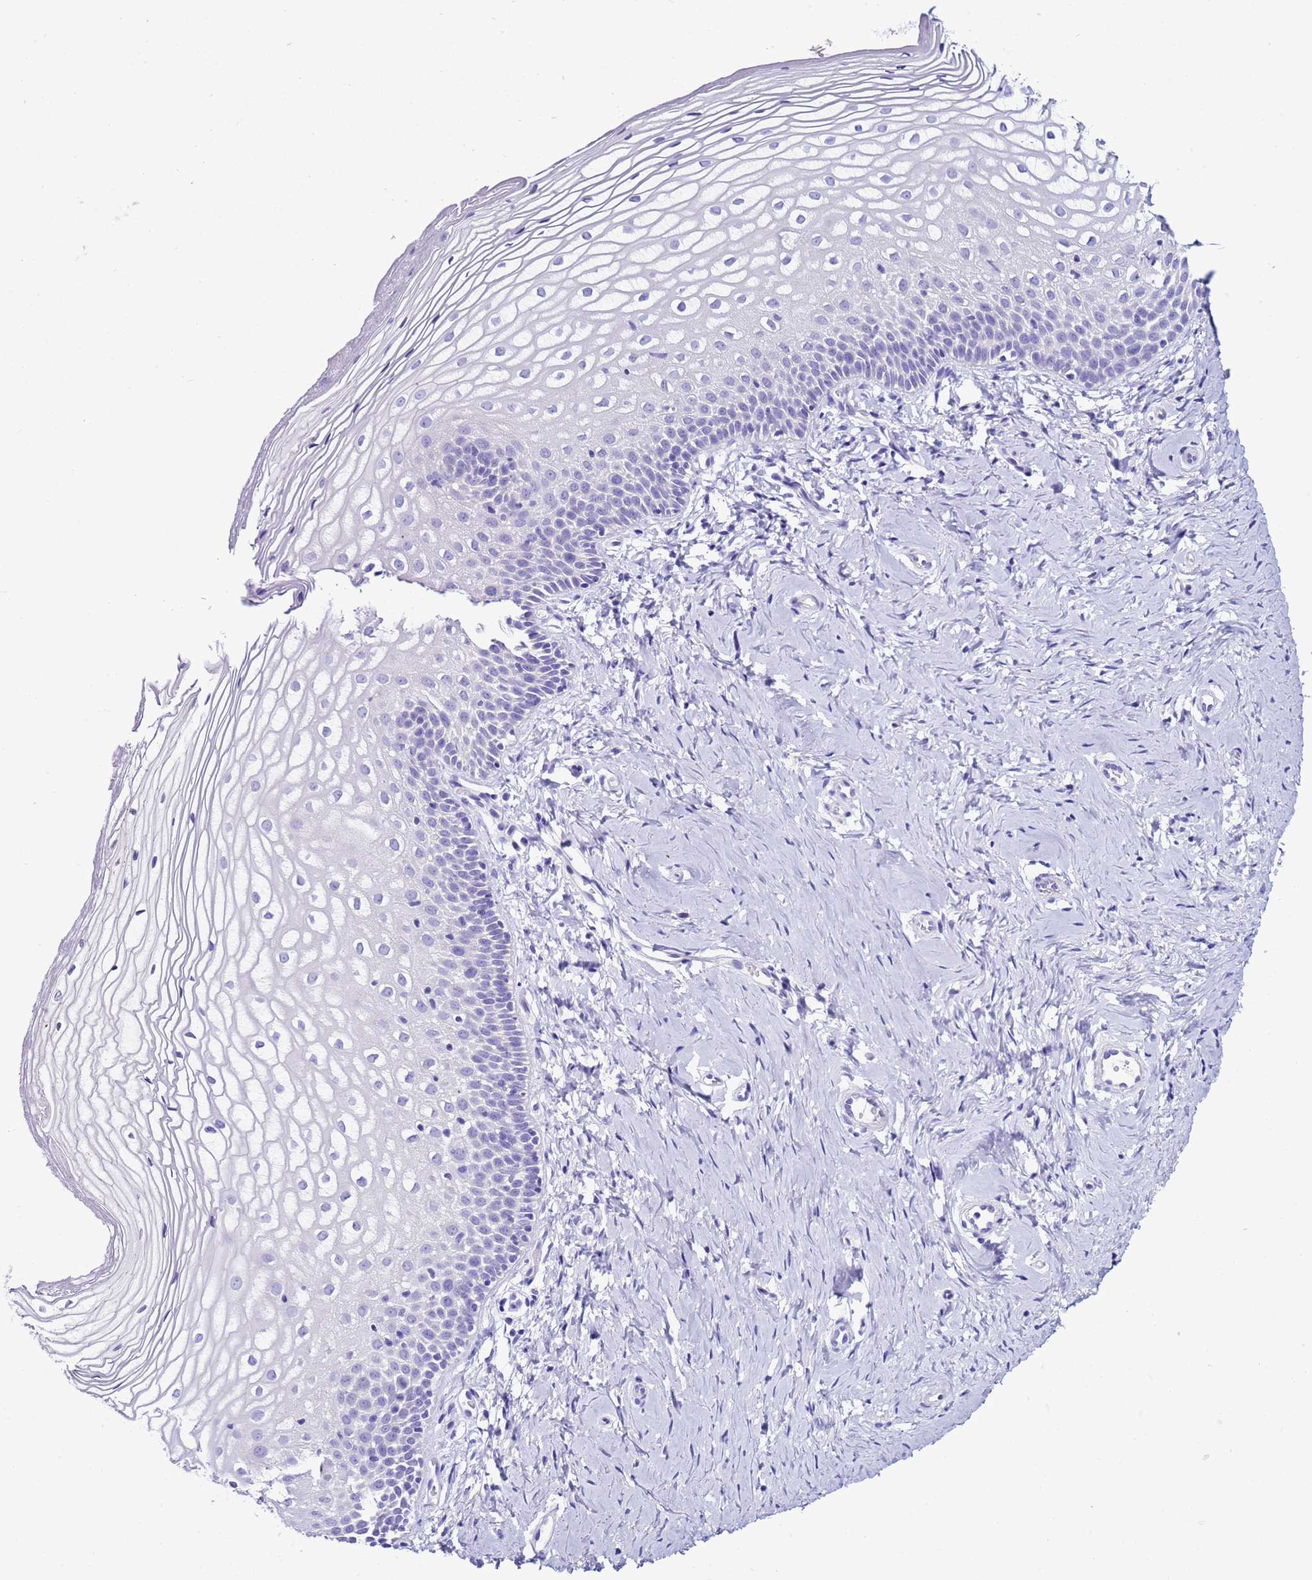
{"staining": {"intensity": "negative", "quantity": "none", "location": "none"}, "tissue": "vagina", "cell_type": "Squamous epithelial cells", "image_type": "normal", "snomed": [{"axis": "morphology", "description": "Normal tissue, NOS"}, {"axis": "topography", "description": "Vagina"}], "caption": "IHC micrograph of normal vagina: vagina stained with DAB (3,3'-diaminobenzidine) displays no significant protein positivity in squamous epithelial cells.", "gene": "MYBPC3", "patient": {"sex": "female", "age": 56}}